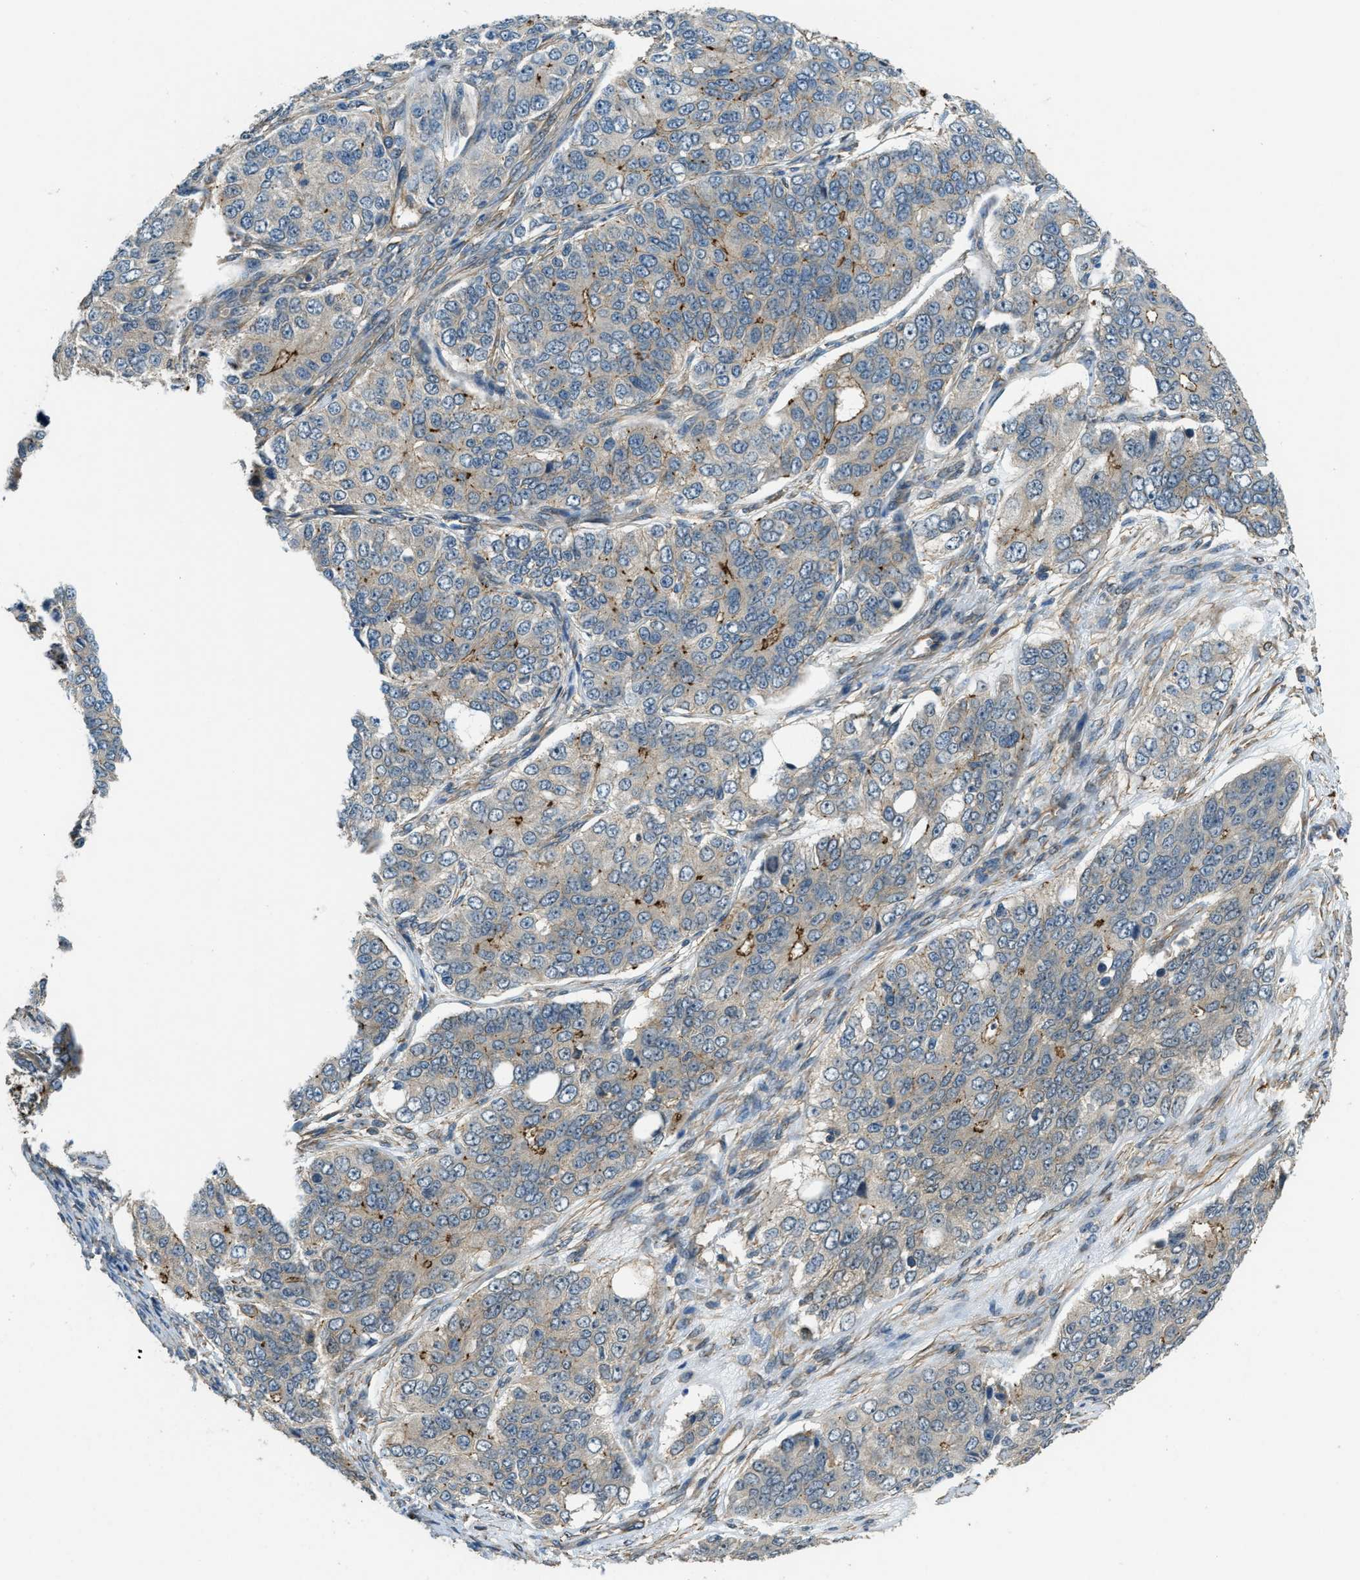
{"staining": {"intensity": "moderate", "quantity": "<25%", "location": "cytoplasmic/membranous"}, "tissue": "ovarian cancer", "cell_type": "Tumor cells", "image_type": "cancer", "snomed": [{"axis": "morphology", "description": "Carcinoma, endometroid"}, {"axis": "topography", "description": "Ovary"}], "caption": "IHC micrograph of neoplastic tissue: ovarian endometroid carcinoma stained using IHC demonstrates low levels of moderate protein expression localized specifically in the cytoplasmic/membranous of tumor cells, appearing as a cytoplasmic/membranous brown color.", "gene": "CGN", "patient": {"sex": "female", "age": 51}}